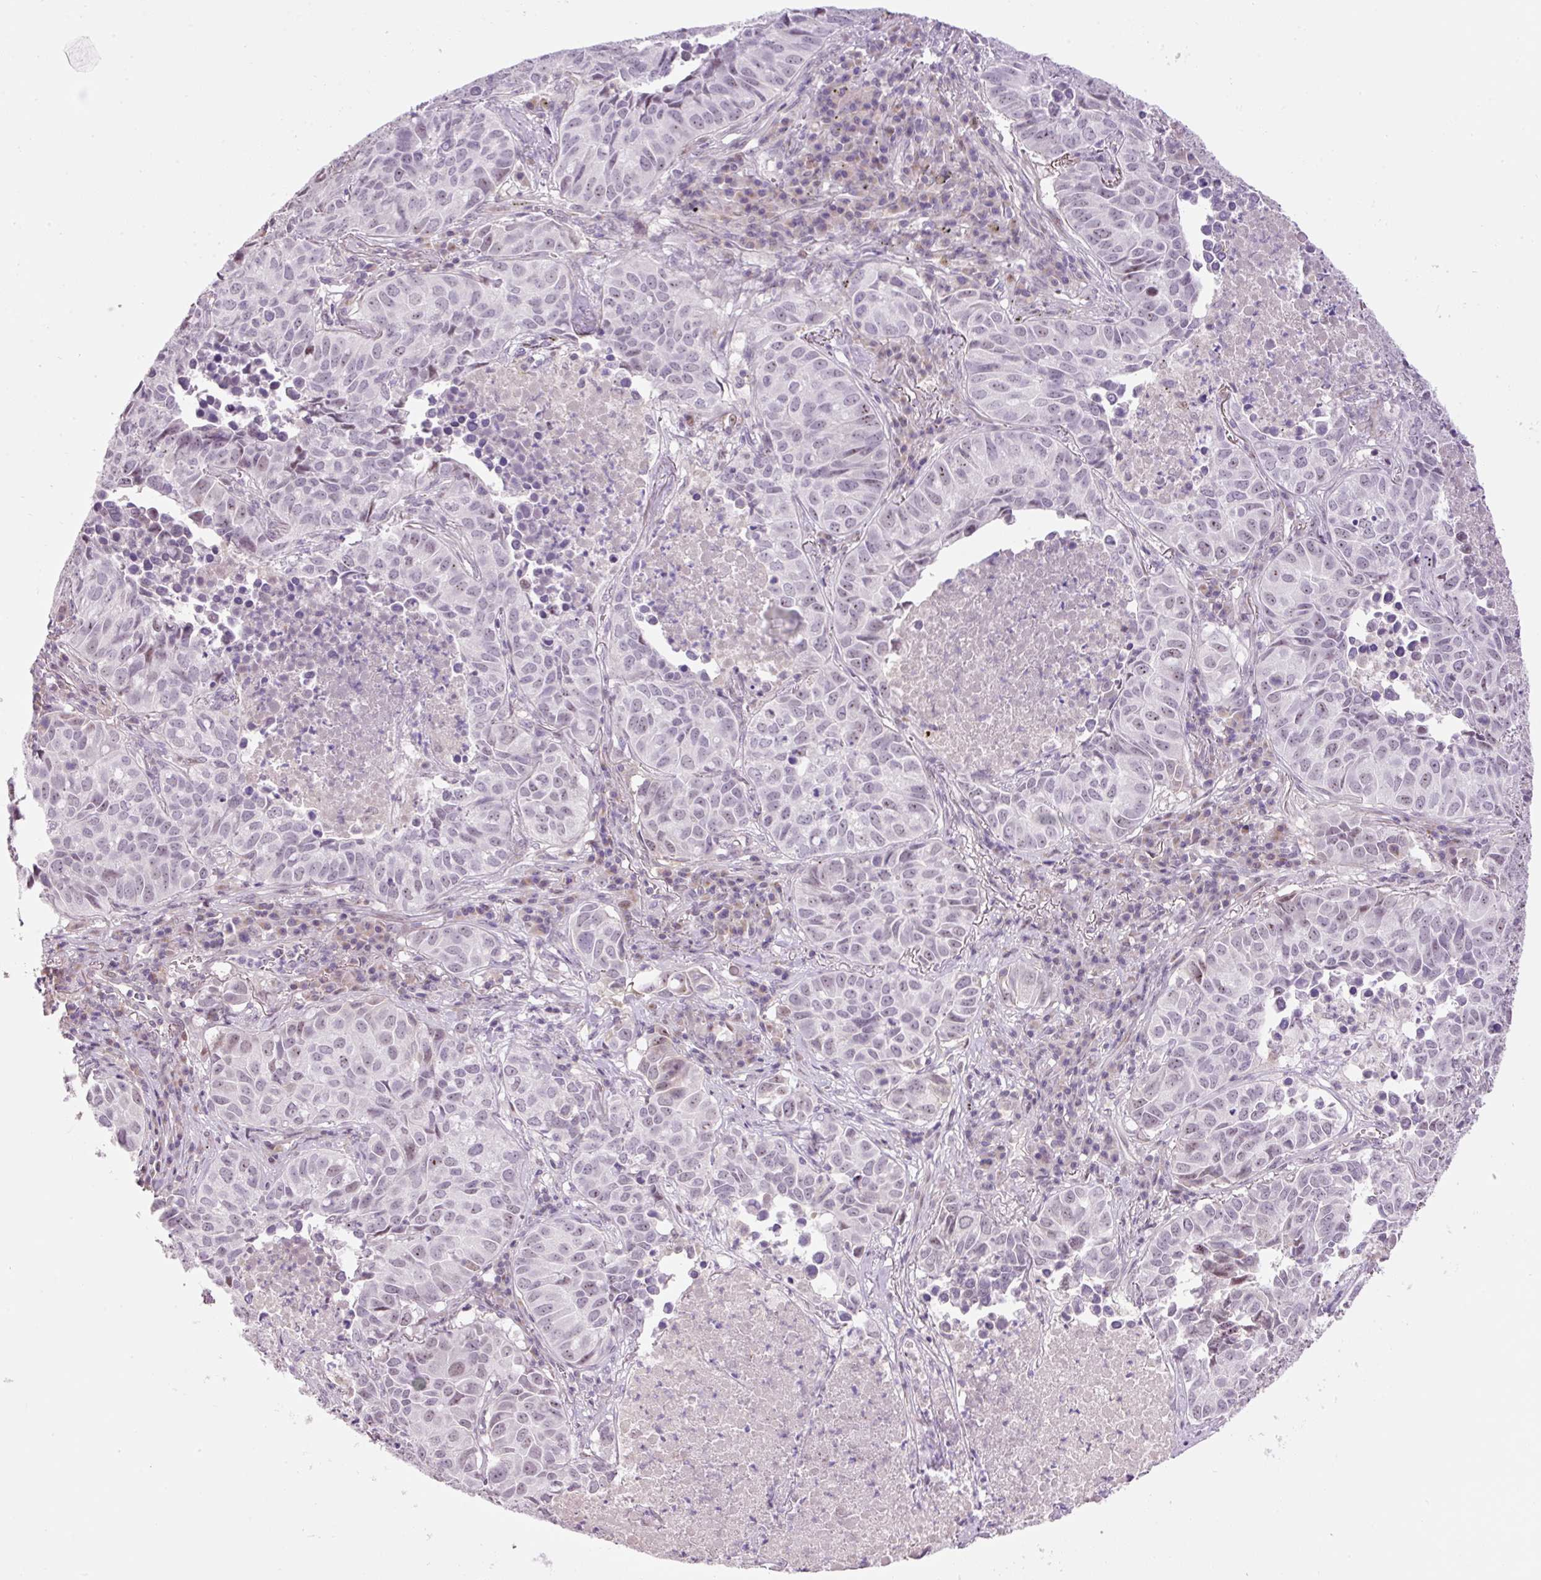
{"staining": {"intensity": "negative", "quantity": "none", "location": "none"}, "tissue": "lung cancer", "cell_type": "Tumor cells", "image_type": "cancer", "snomed": [{"axis": "morphology", "description": "Adenocarcinoma, NOS"}, {"axis": "topography", "description": "Lung"}], "caption": "Immunohistochemical staining of human adenocarcinoma (lung) demonstrates no significant positivity in tumor cells.", "gene": "HNF1A", "patient": {"sex": "female", "age": 50}}